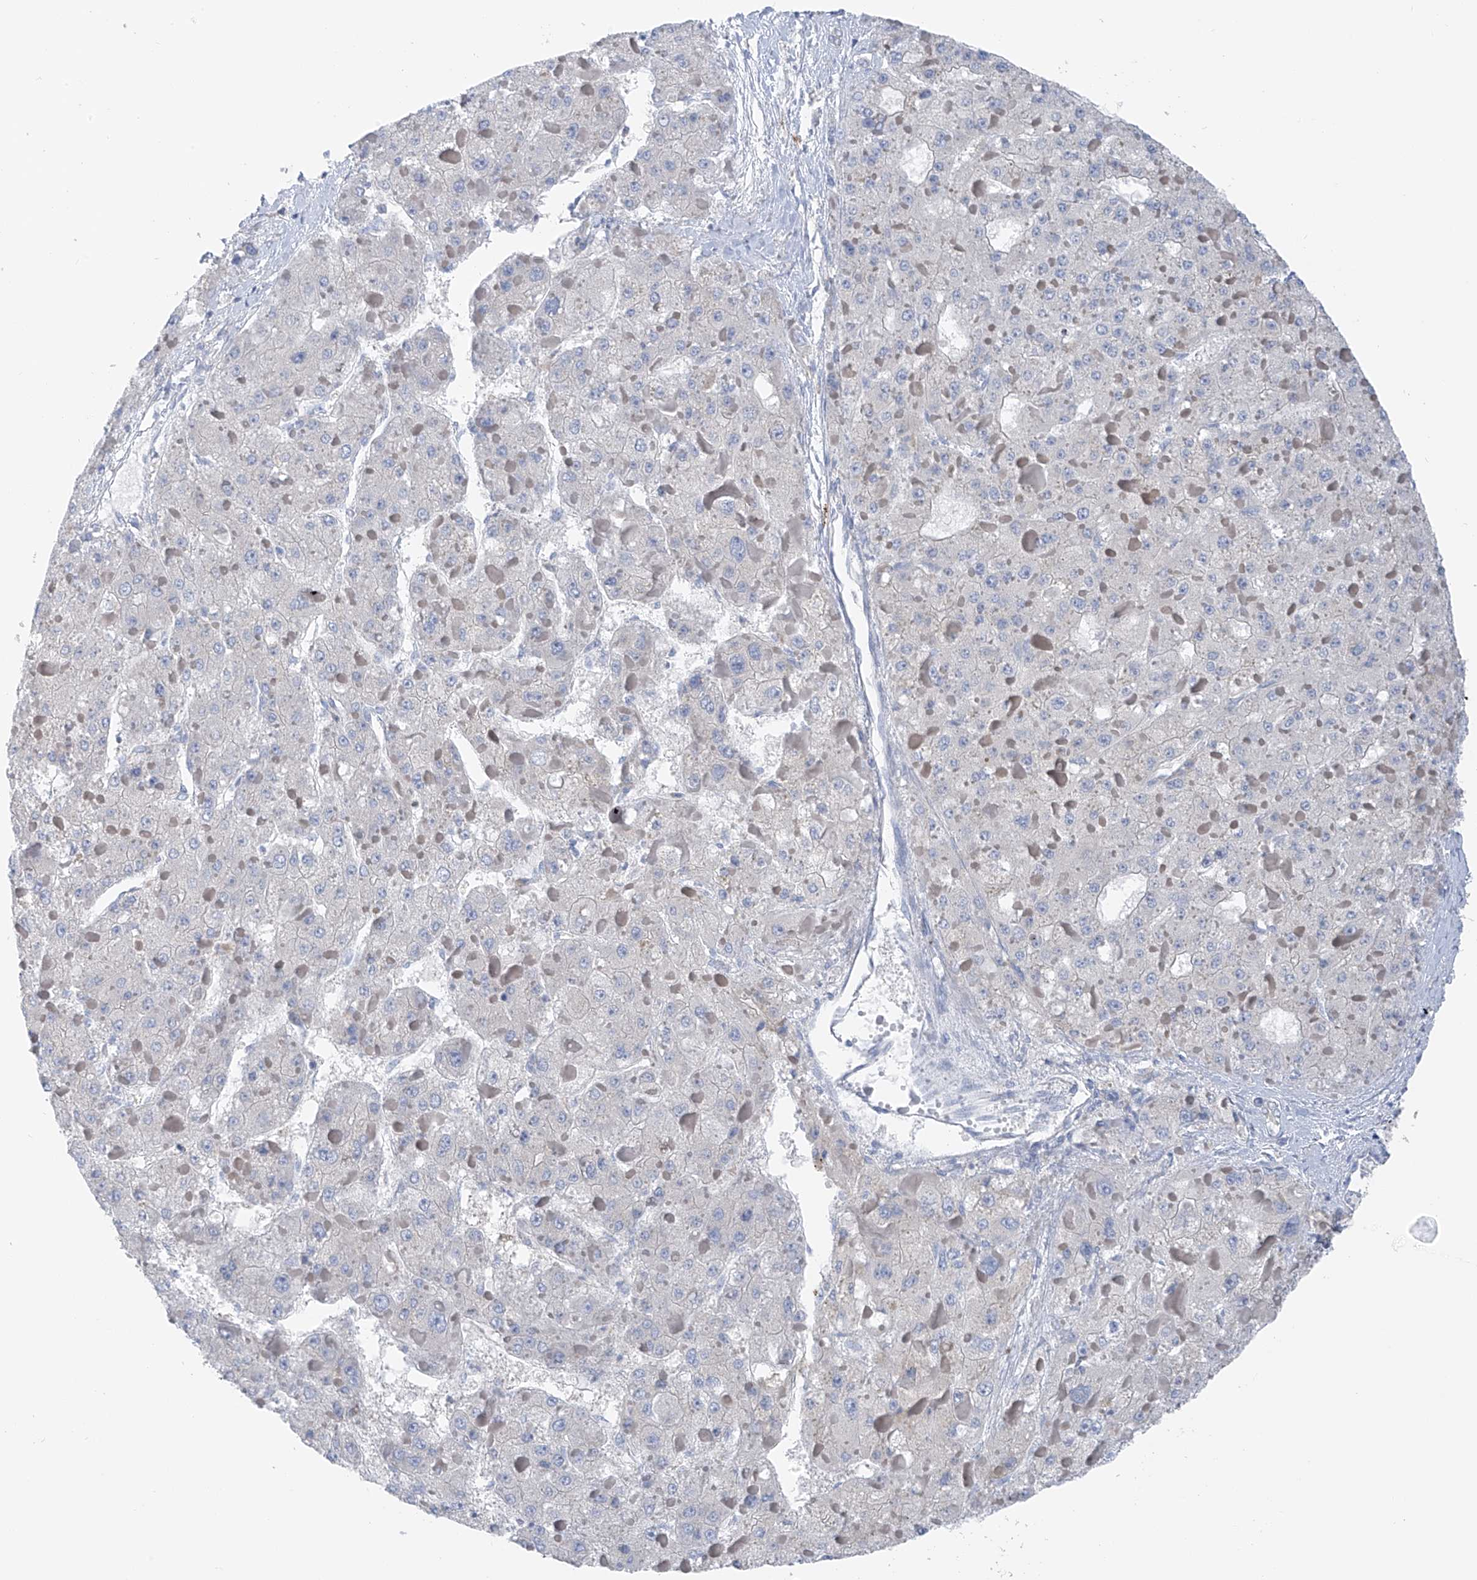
{"staining": {"intensity": "negative", "quantity": "none", "location": "none"}, "tissue": "liver cancer", "cell_type": "Tumor cells", "image_type": "cancer", "snomed": [{"axis": "morphology", "description": "Carcinoma, Hepatocellular, NOS"}, {"axis": "topography", "description": "Liver"}], "caption": "An immunohistochemistry image of liver hepatocellular carcinoma is shown. There is no staining in tumor cells of liver hepatocellular carcinoma.", "gene": "POMGNT2", "patient": {"sex": "female", "age": 73}}